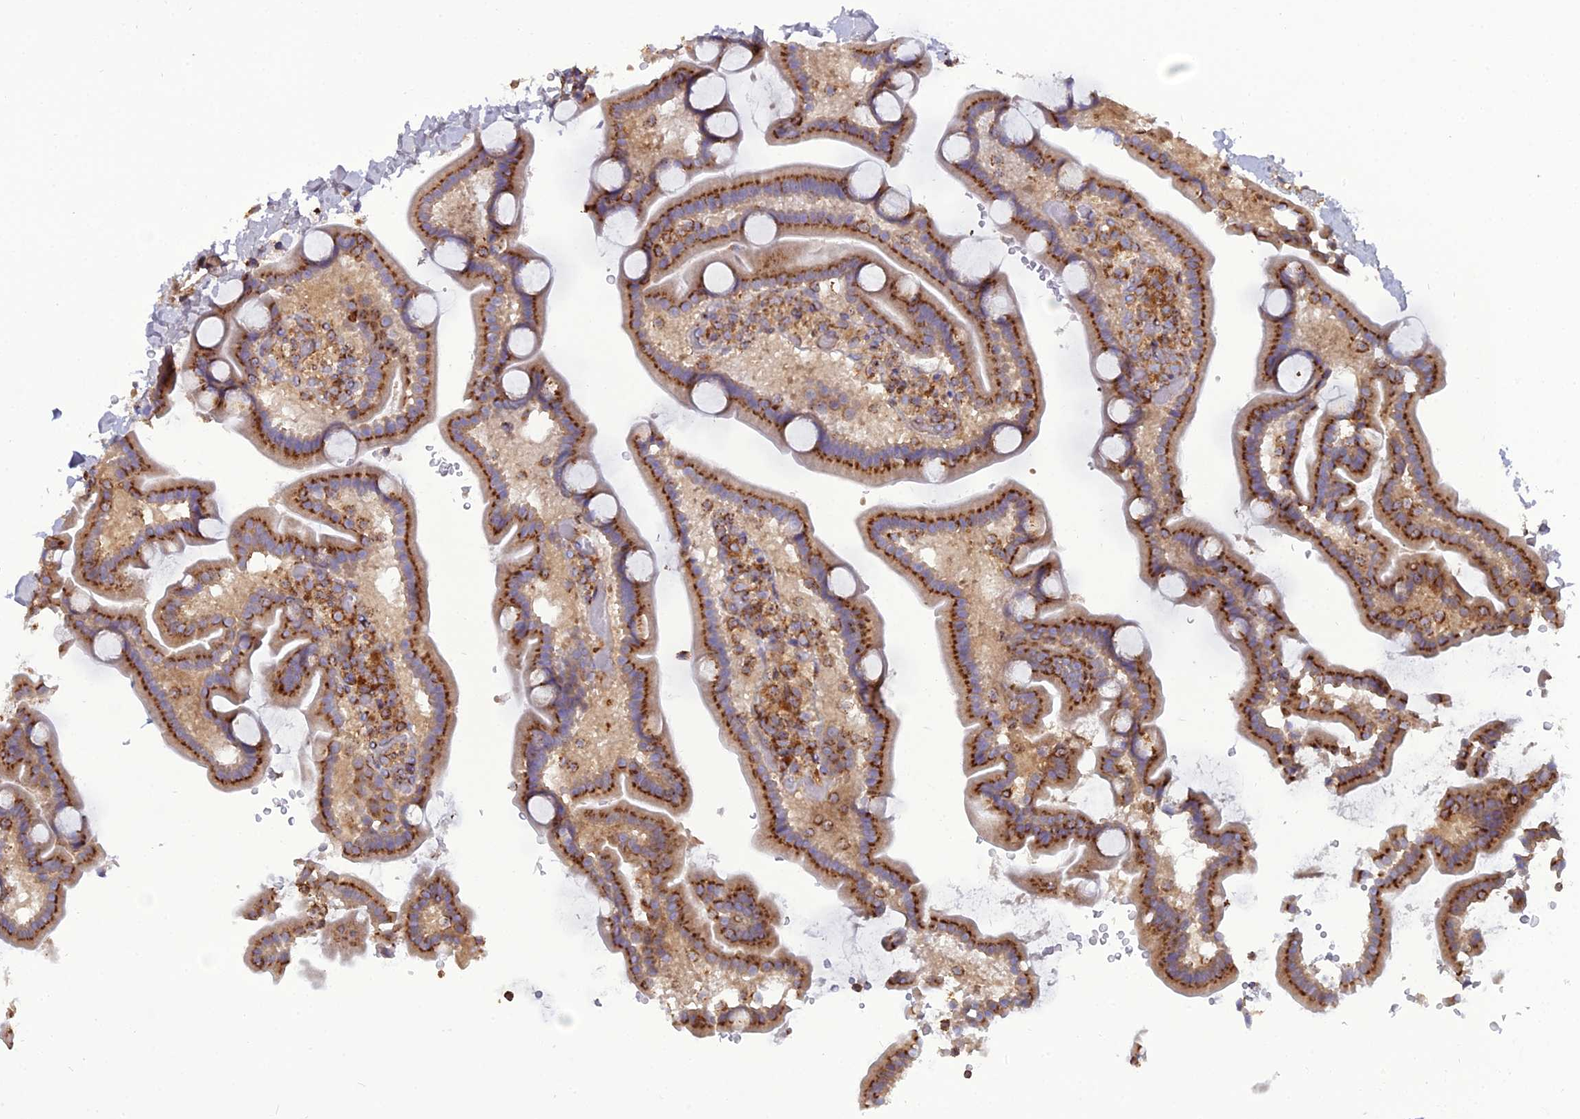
{"staining": {"intensity": "strong", "quantity": "25%-75%", "location": "cytoplasmic/membranous"}, "tissue": "duodenum", "cell_type": "Glandular cells", "image_type": "normal", "snomed": [{"axis": "morphology", "description": "Normal tissue, NOS"}, {"axis": "topography", "description": "Duodenum"}], "caption": "Immunohistochemical staining of unremarkable human duodenum demonstrates 25%-75% levels of strong cytoplasmic/membranous protein positivity in approximately 25%-75% of glandular cells.", "gene": "LNPEP", "patient": {"sex": "male", "age": 55}}